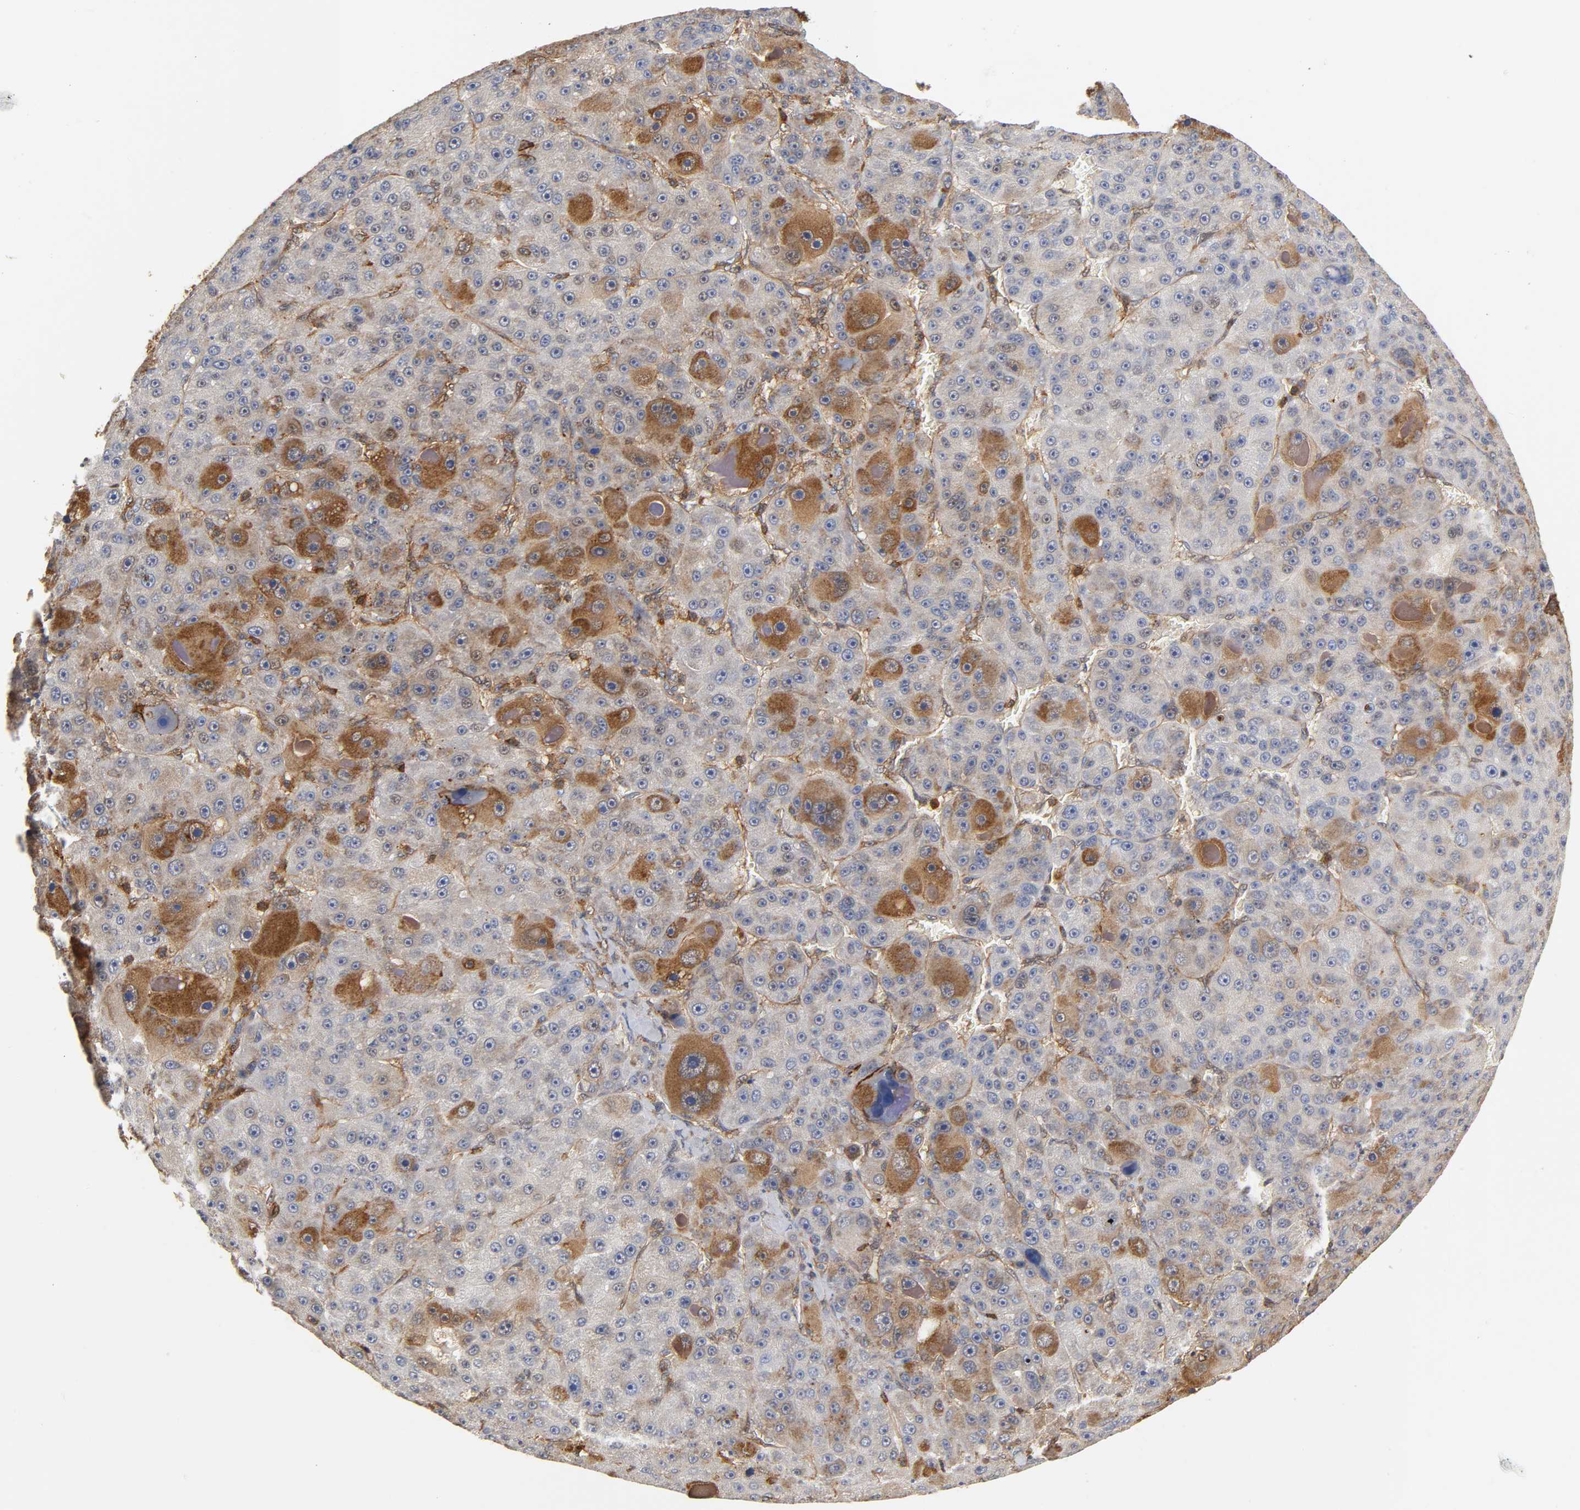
{"staining": {"intensity": "moderate", "quantity": "<25%", "location": "cytoplasmic/membranous"}, "tissue": "liver cancer", "cell_type": "Tumor cells", "image_type": "cancer", "snomed": [{"axis": "morphology", "description": "Carcinoma, Hepatocellular, NOS"}, {"axis": "topography", "description": "Liver"}], "caption": "Hepatocellular carcinoma (liver) stained with a brown dye displays moderate cytoplasmic/membranous positive positivity in about <25% of tumor cells.", "gene": "ANXA11", "patient": {"sex": "male", "age": 76}}